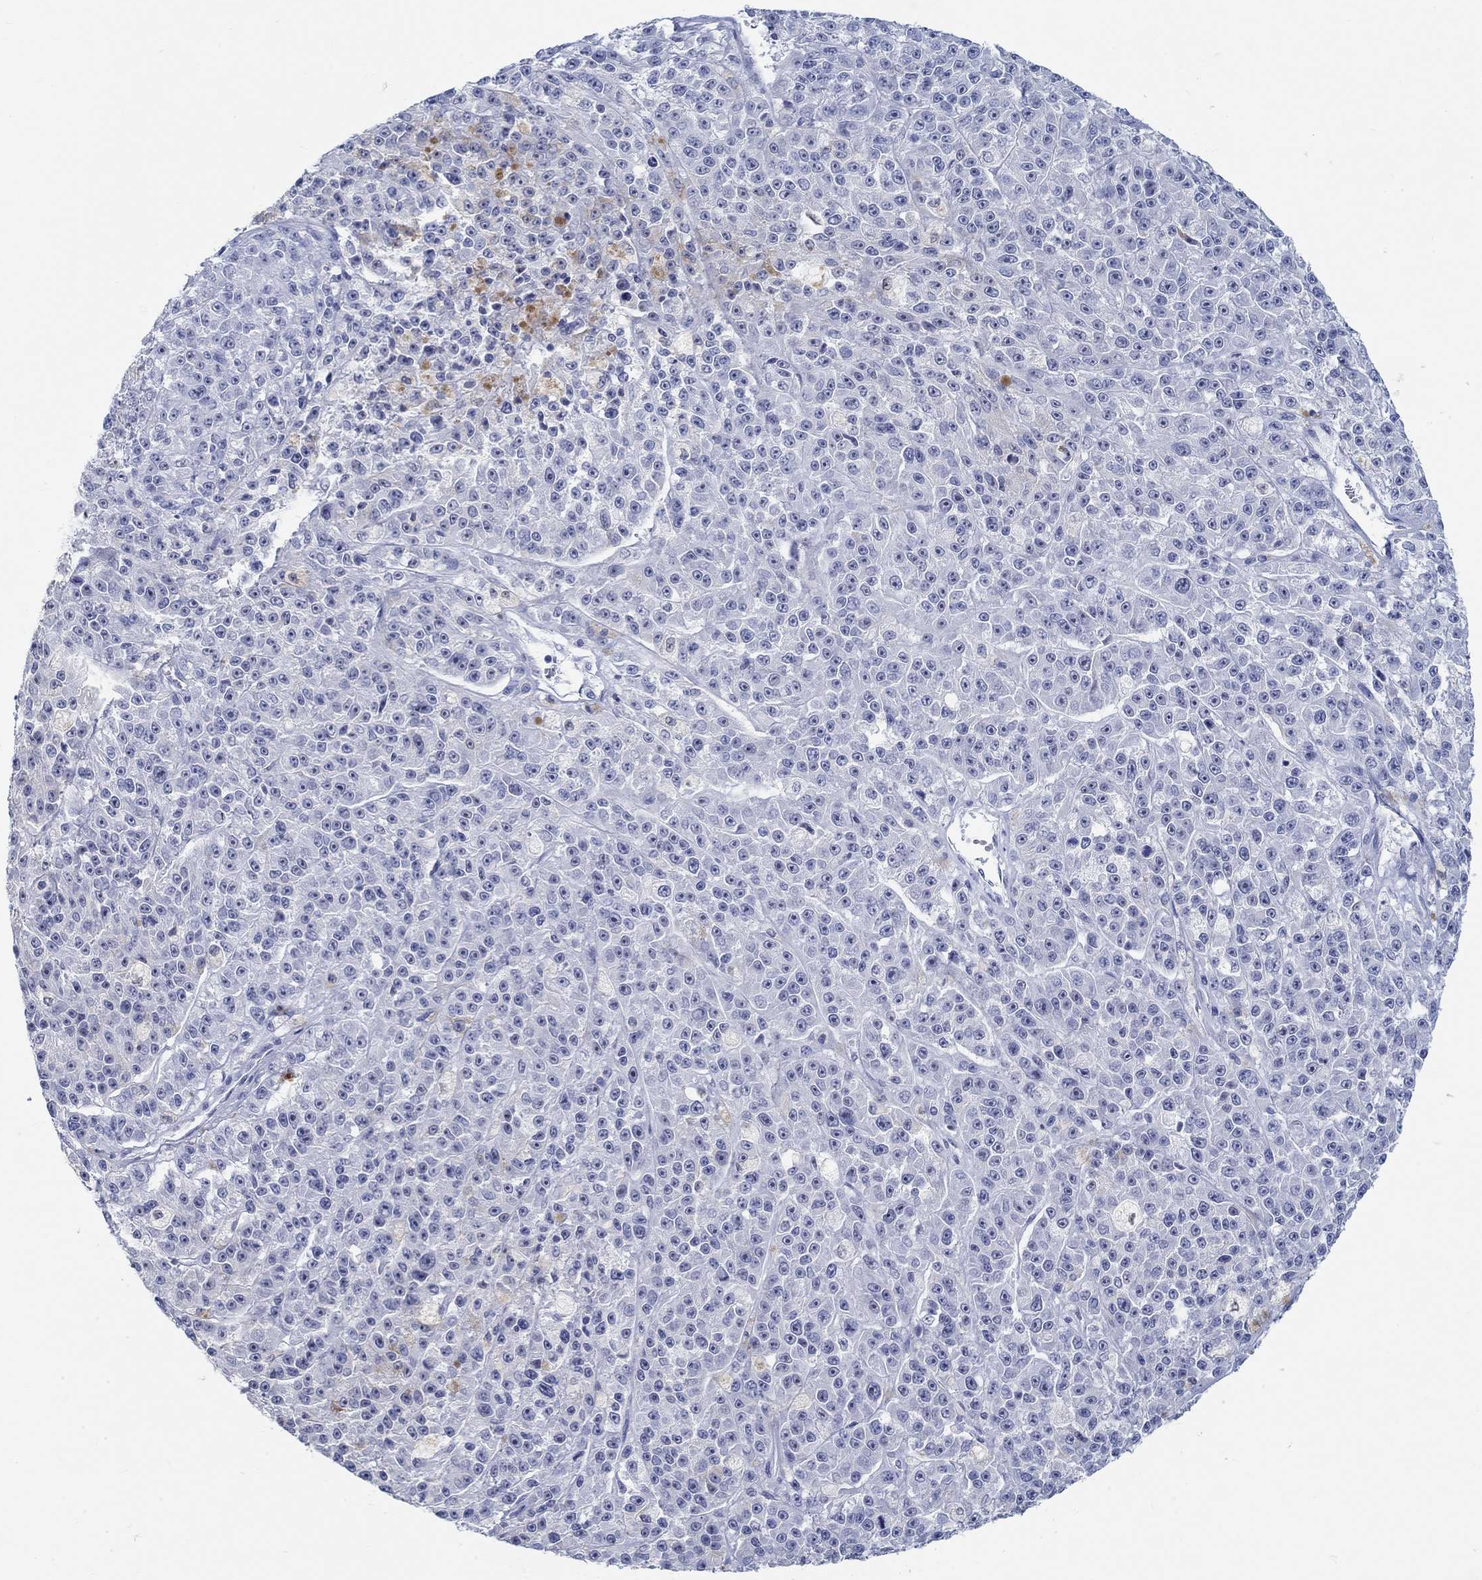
{"staining": {"intensity": "negative", "quantity": "none", "location": "none"}, "tissue": "melanoma", "cell_type": "Tumor cells", "image_type": "cancer", "snomed": [{"axis": "morphology", "description": "Malignant melanoma, NOS"}, {"axis": "topography", "description": "Skin"}], "caption": "Immunohistochemistry image of human malignant melanoma stained for a protein (brown), which reveals no staining in tumor cells.", "gene": "GRIA3", "patient": {"sex": "female", "age": 58}}